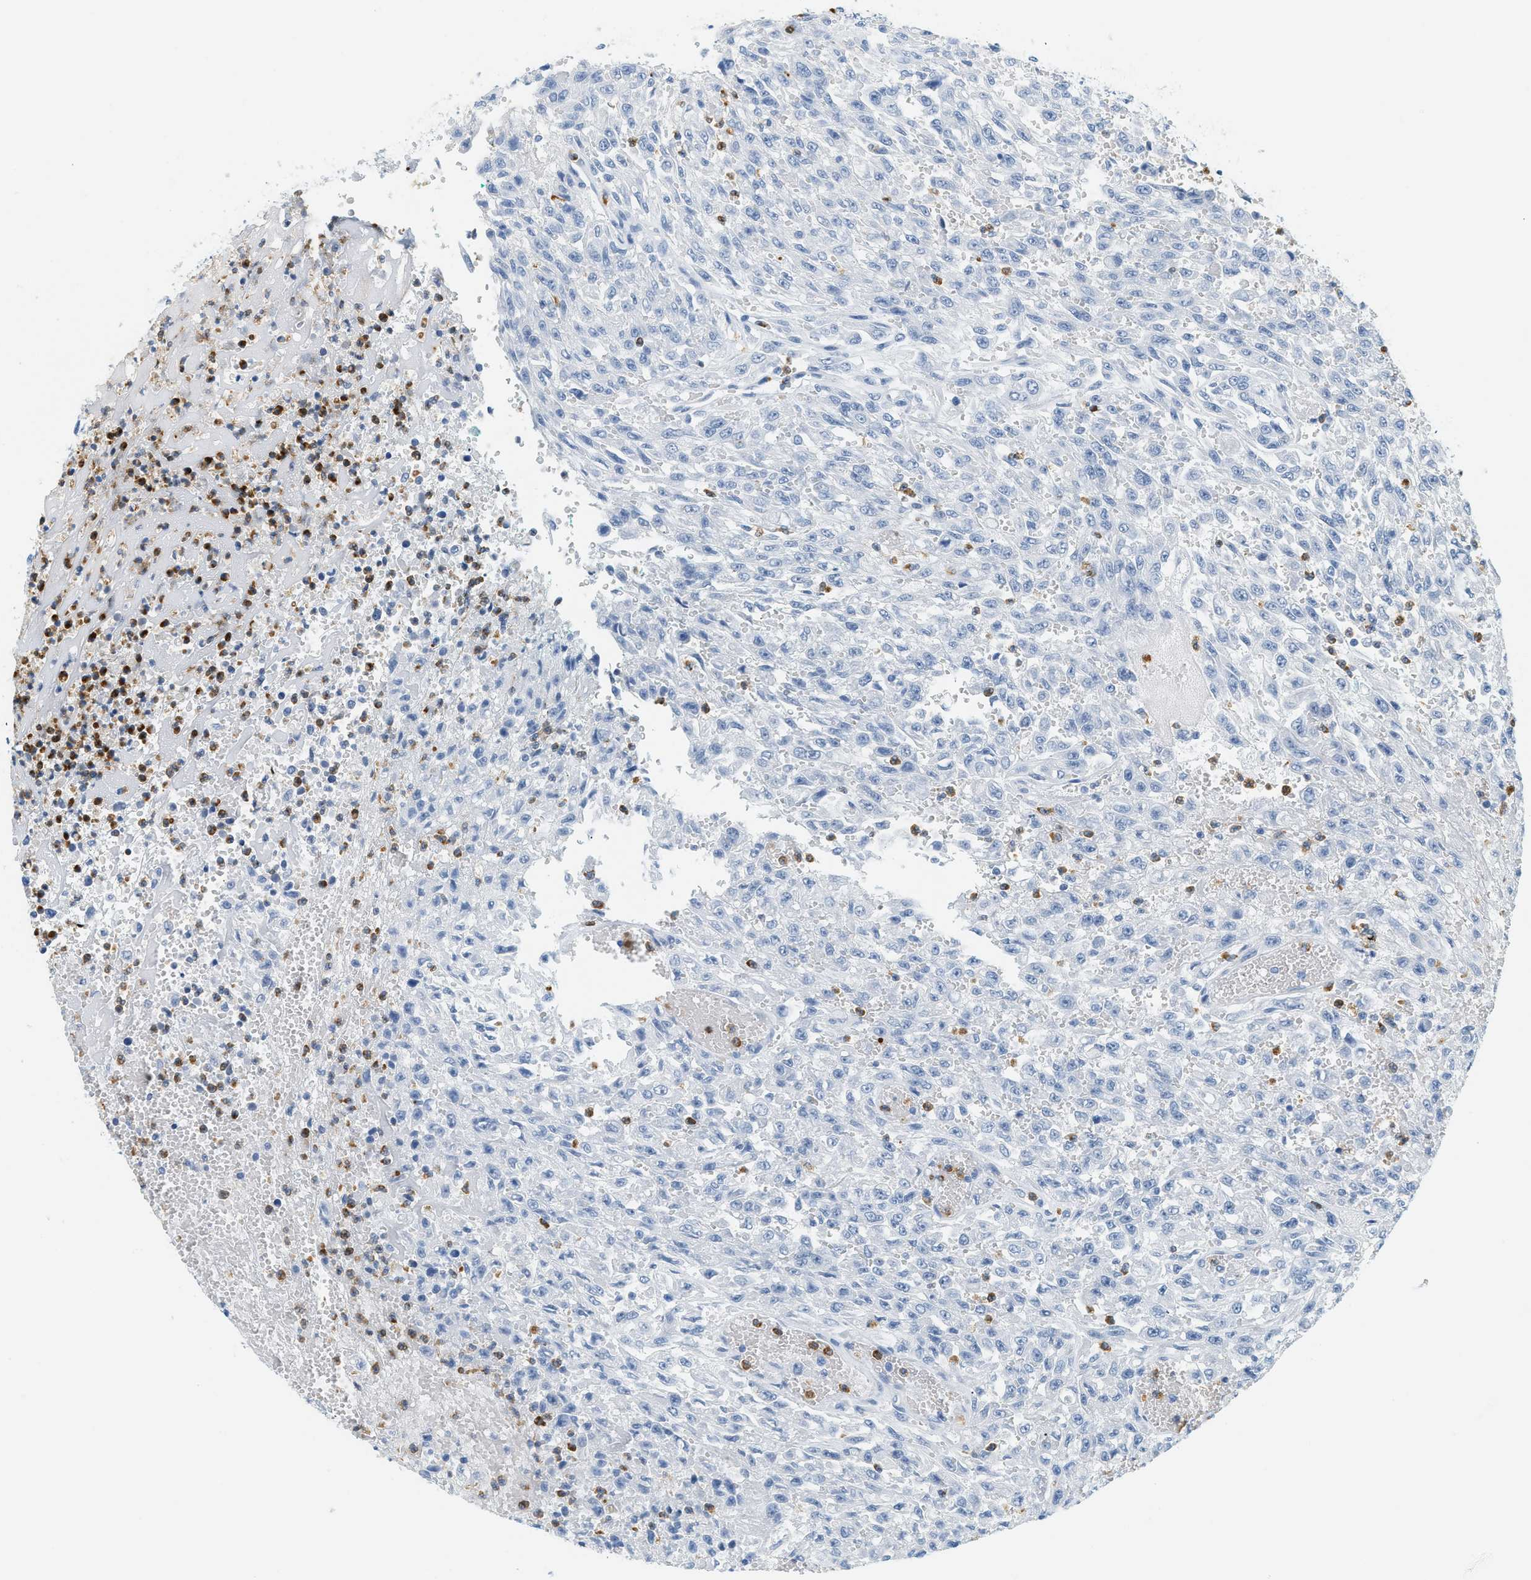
{"staining": {"intensity": "negative", "quantity": "none", "location": "none"}, "tissue": "urothelial cancer", "cell_type": "Tumor cells", "image_type": "cancer", "snomed": [{"axis": "morphology", "description": "Urothelial carcinoma, High grade"}, {"axis": "topography", "description": "Urinary bladder"}], "caption": "DAB immunohistochemical staining of urothelial cancer shows no significant staining in tumor cells.", "gene": "LCN2", "patient": {"sex": "male", "age": 46}}